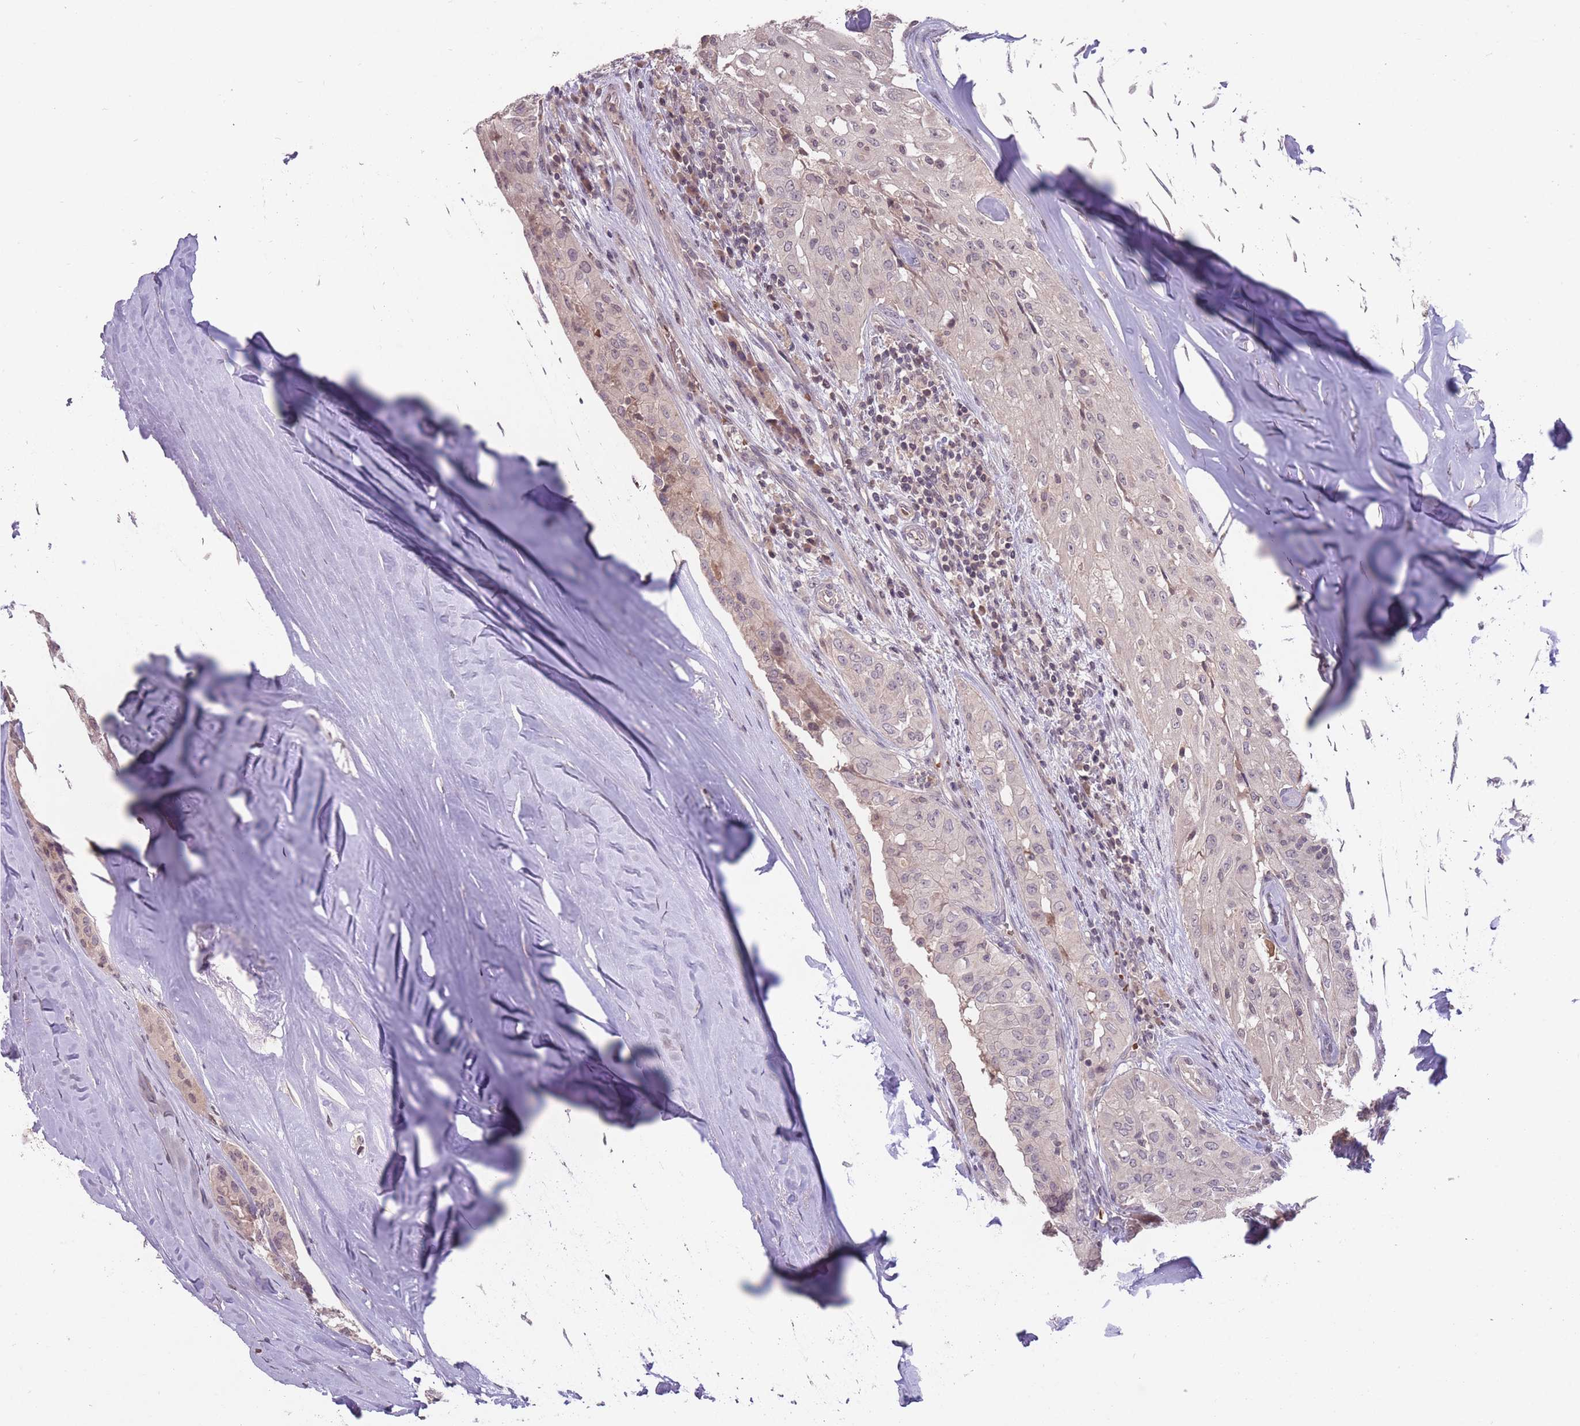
{"staining": {"intensity": "weak", "quantity": "<25%", "location": "nuclear"}, "tissue": "thyroid cancer", "cell_type": "Tumor cells", "image_type": "cancer", "snomed": [{"axis": "morphology", "description": "Papillary adenocarcinoma, NOS"}, {"axis": "topography", "description": "Thyroid gland"}], "caption": "This is an immunohistochemistry micrograph of human papillary adenocarcinoma (thyroid). There is no positivity in tumor cells.", "gene": "ADCYAP1R1", "patient": {"sex": "female", "age": 59}}